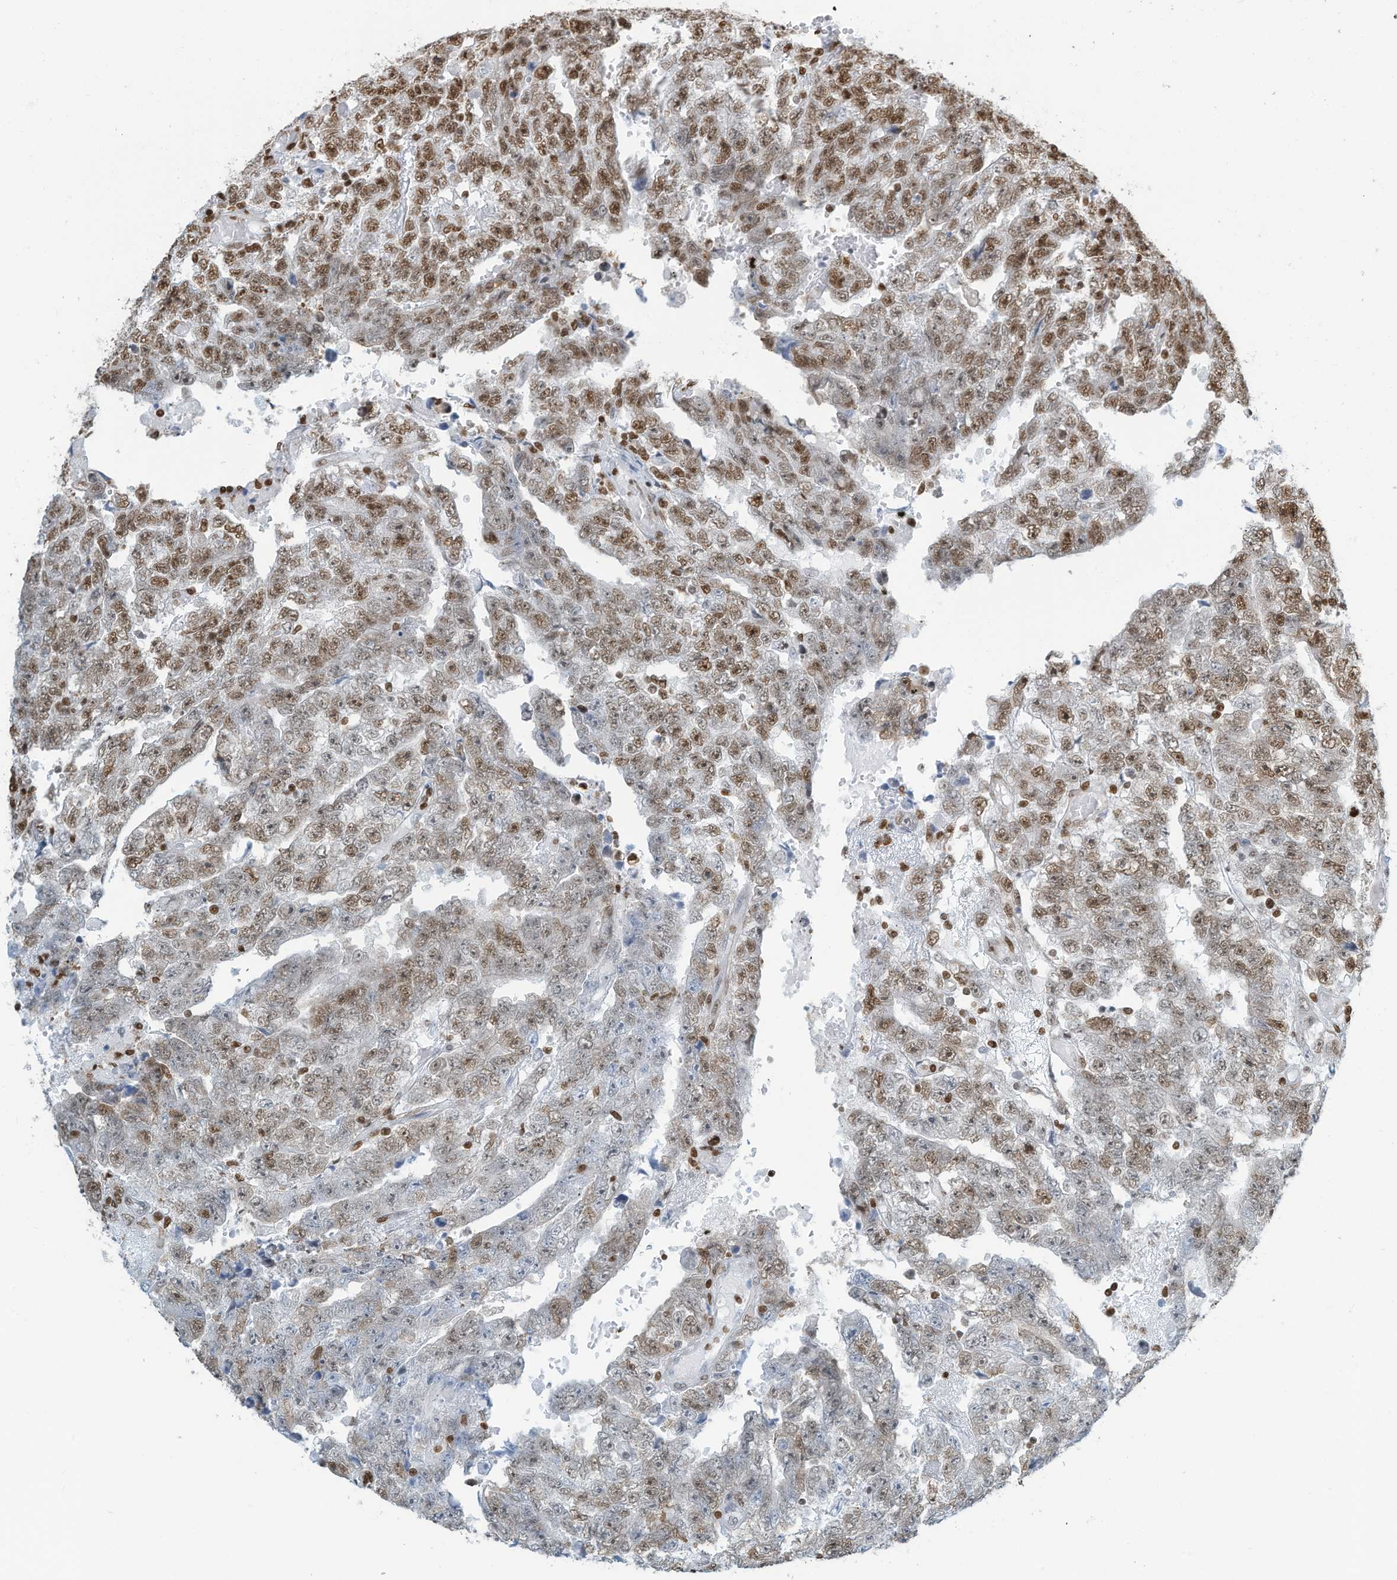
{"staining": {"intensity": "moderate", "quantity": "25%-75%", "location": "nuclear"}, "tissue": "testis cancer", "cell_type": "Tumor cells", "image_type": "cancer", "snomed": [{"axis": "morphology", "description": "Carcinoma, Embryonal, NOS"}, {"axis": "topography", "description": "Testis"}], "caption": "An immunohistochemistry micrograph of neoplastic tissue is shown. Protein staining in brown labels moderate nuclear positivity in testis embryonal carcinoma within tumor cells. The protein of interest is stained brown, and the nuclei are stained in blue (DAB (3,3'-diaminobenzidine) IHC with brightfield microscopy, high magnification).", "gene": "SARNP", "patient": {"sex": "male", "age": 25}}